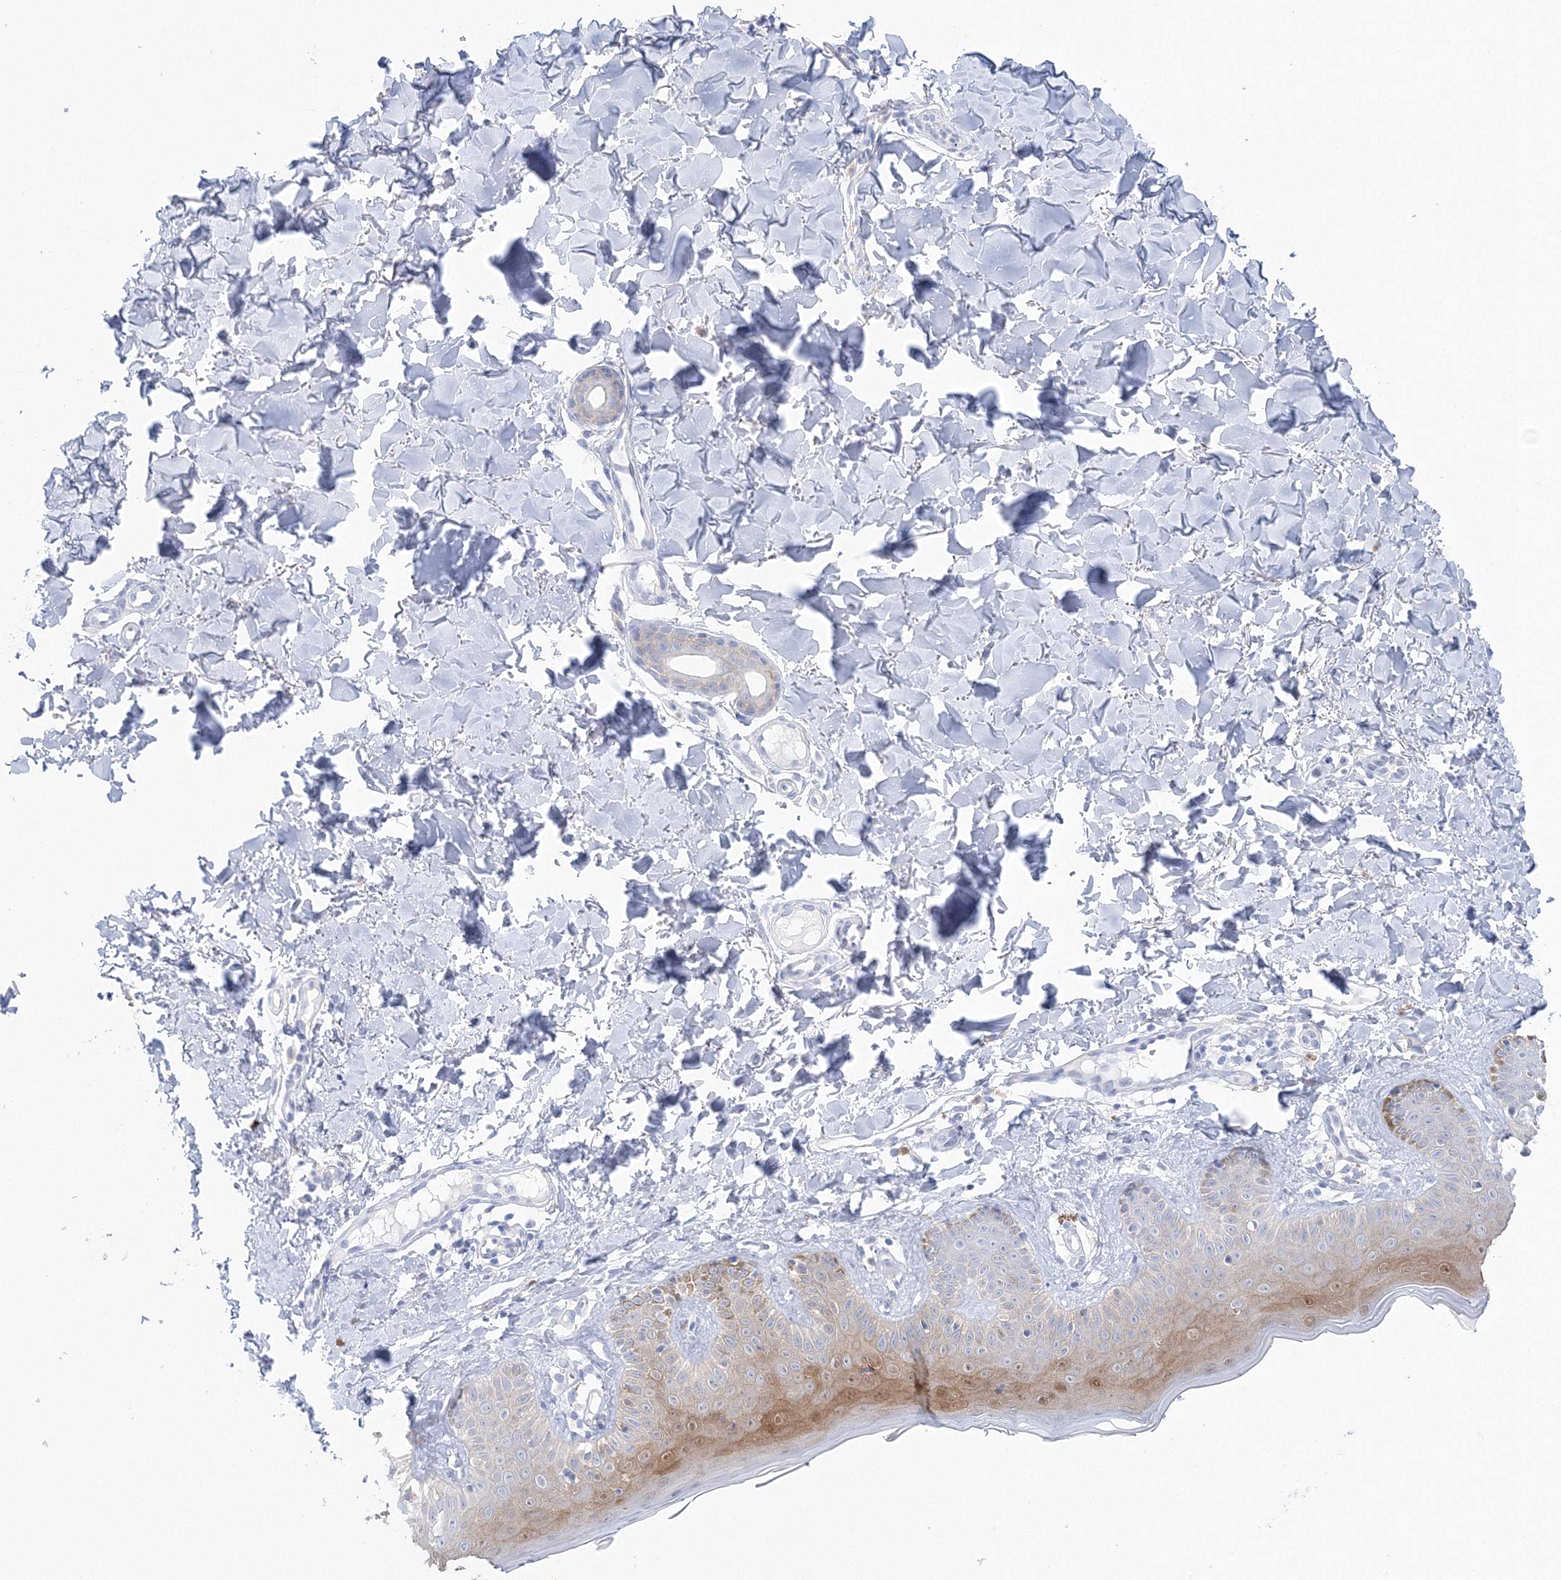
{"staining": {"intensity": "negative", "quantity": "none", "location": "none"}, "tissue": "skin", "cell_type": "Fibroblasts", "image_type": "normal", "snomed": [{"axis": "morphology", "description": "Normal tissue, NOS"}, {"axis": "topography", "description": "Skin"}], "caption": "Immunohistochemical staining of unremarkable skin reveals no significant expression in fibroblasts. Brightfield microscopy of IHC stained with DAB (brown) and hematoxylin (blue), captured at high magnification.", "gene": "HMGCS1", "patient": {"sex": "male", "age": 52}}